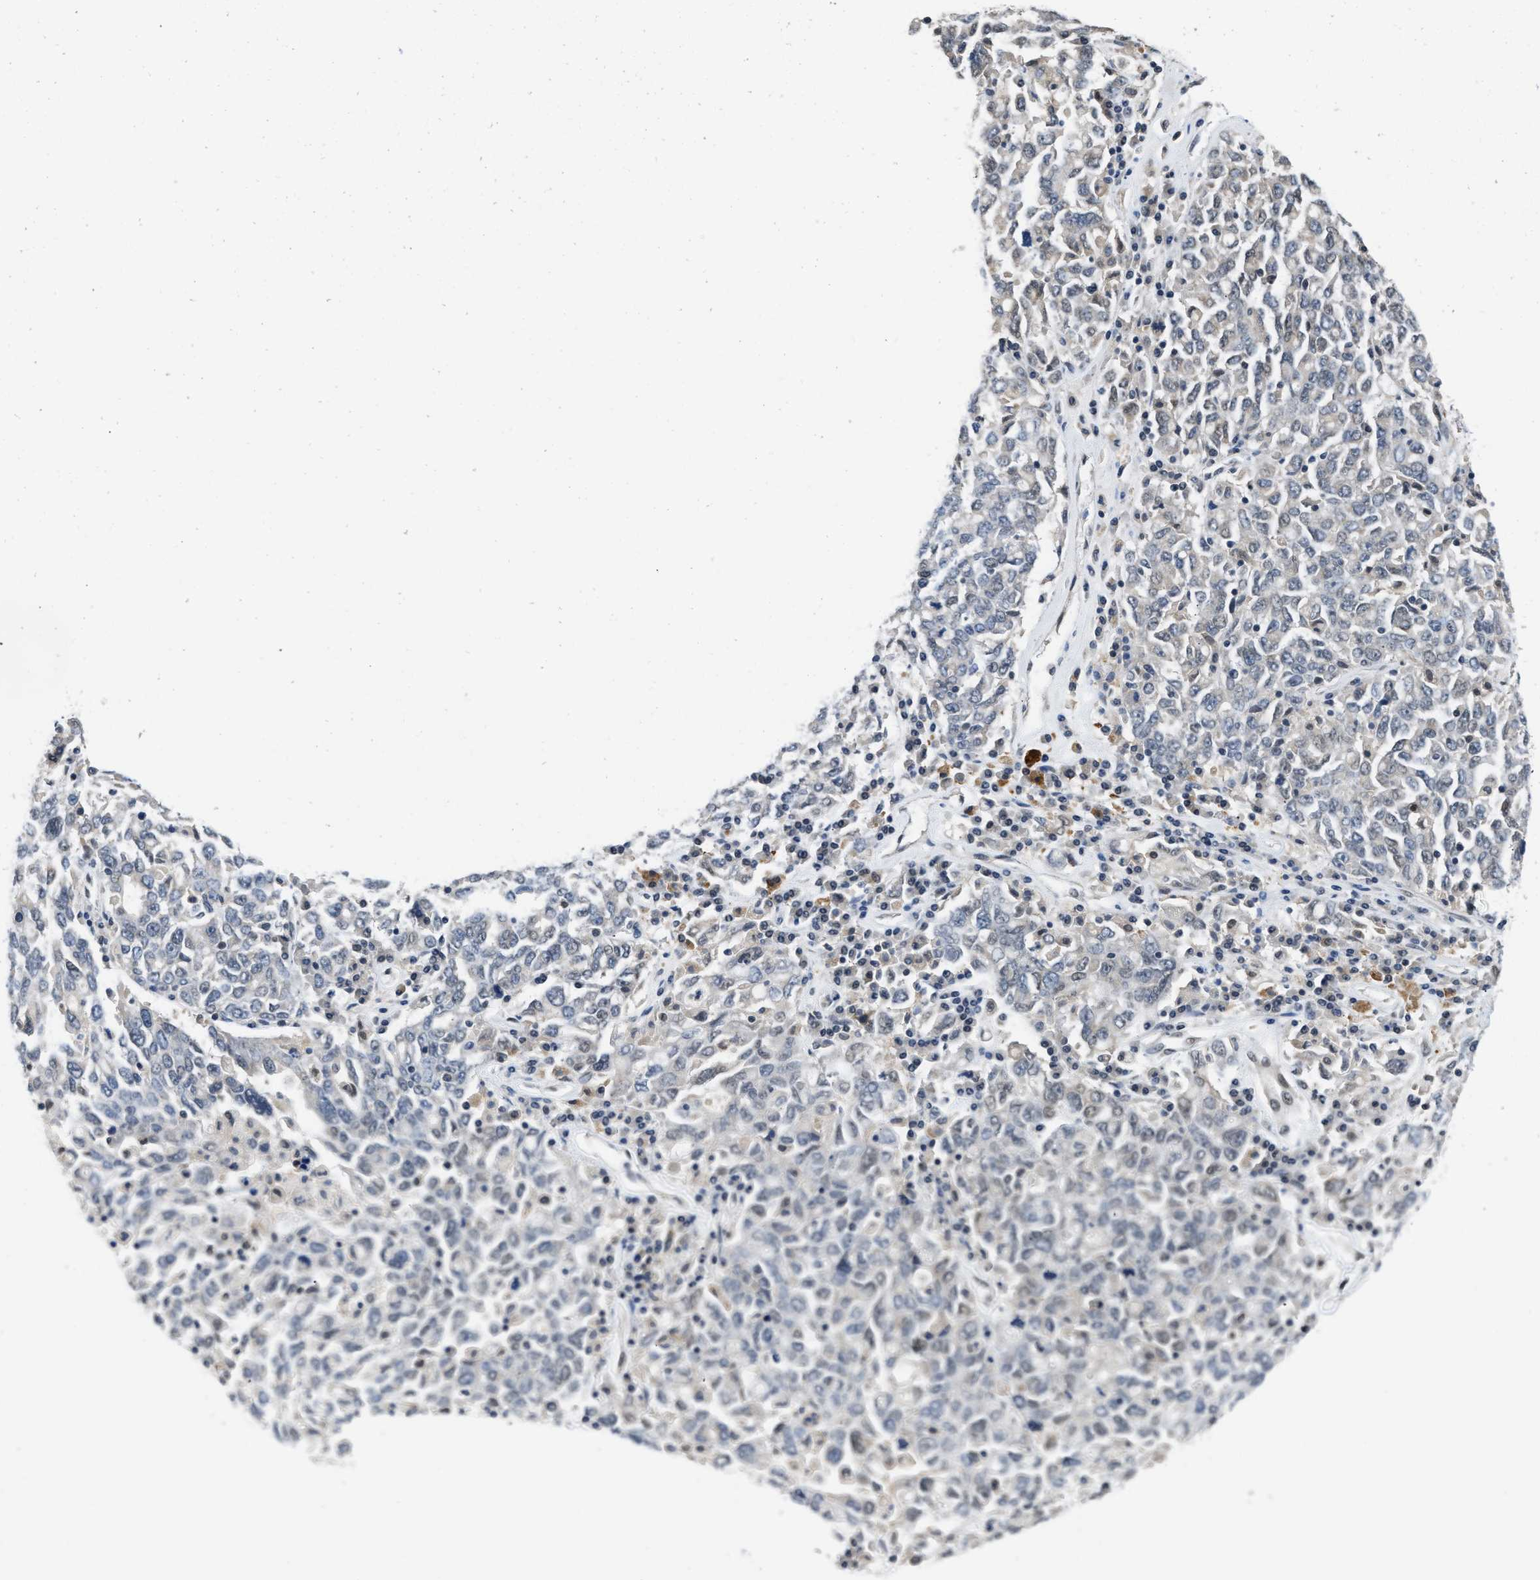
{"staining": {"intensity": "negative", "quantity": "none", "location": "none"}, "tissue": "ovarian cancer", "cell_type": "Tumor cells", "image_type": "cancer", "snomed": [{"axis": "morphology", "description": "Carcinoma, endometroid"}, {"axis": "topography", "description": "Ovary"}], "caption": "Tumor cells show no significant staining in ovarian endometroid carcinoma.", "gene": "TES", "patient": {"sex": "female", "age": 62}}